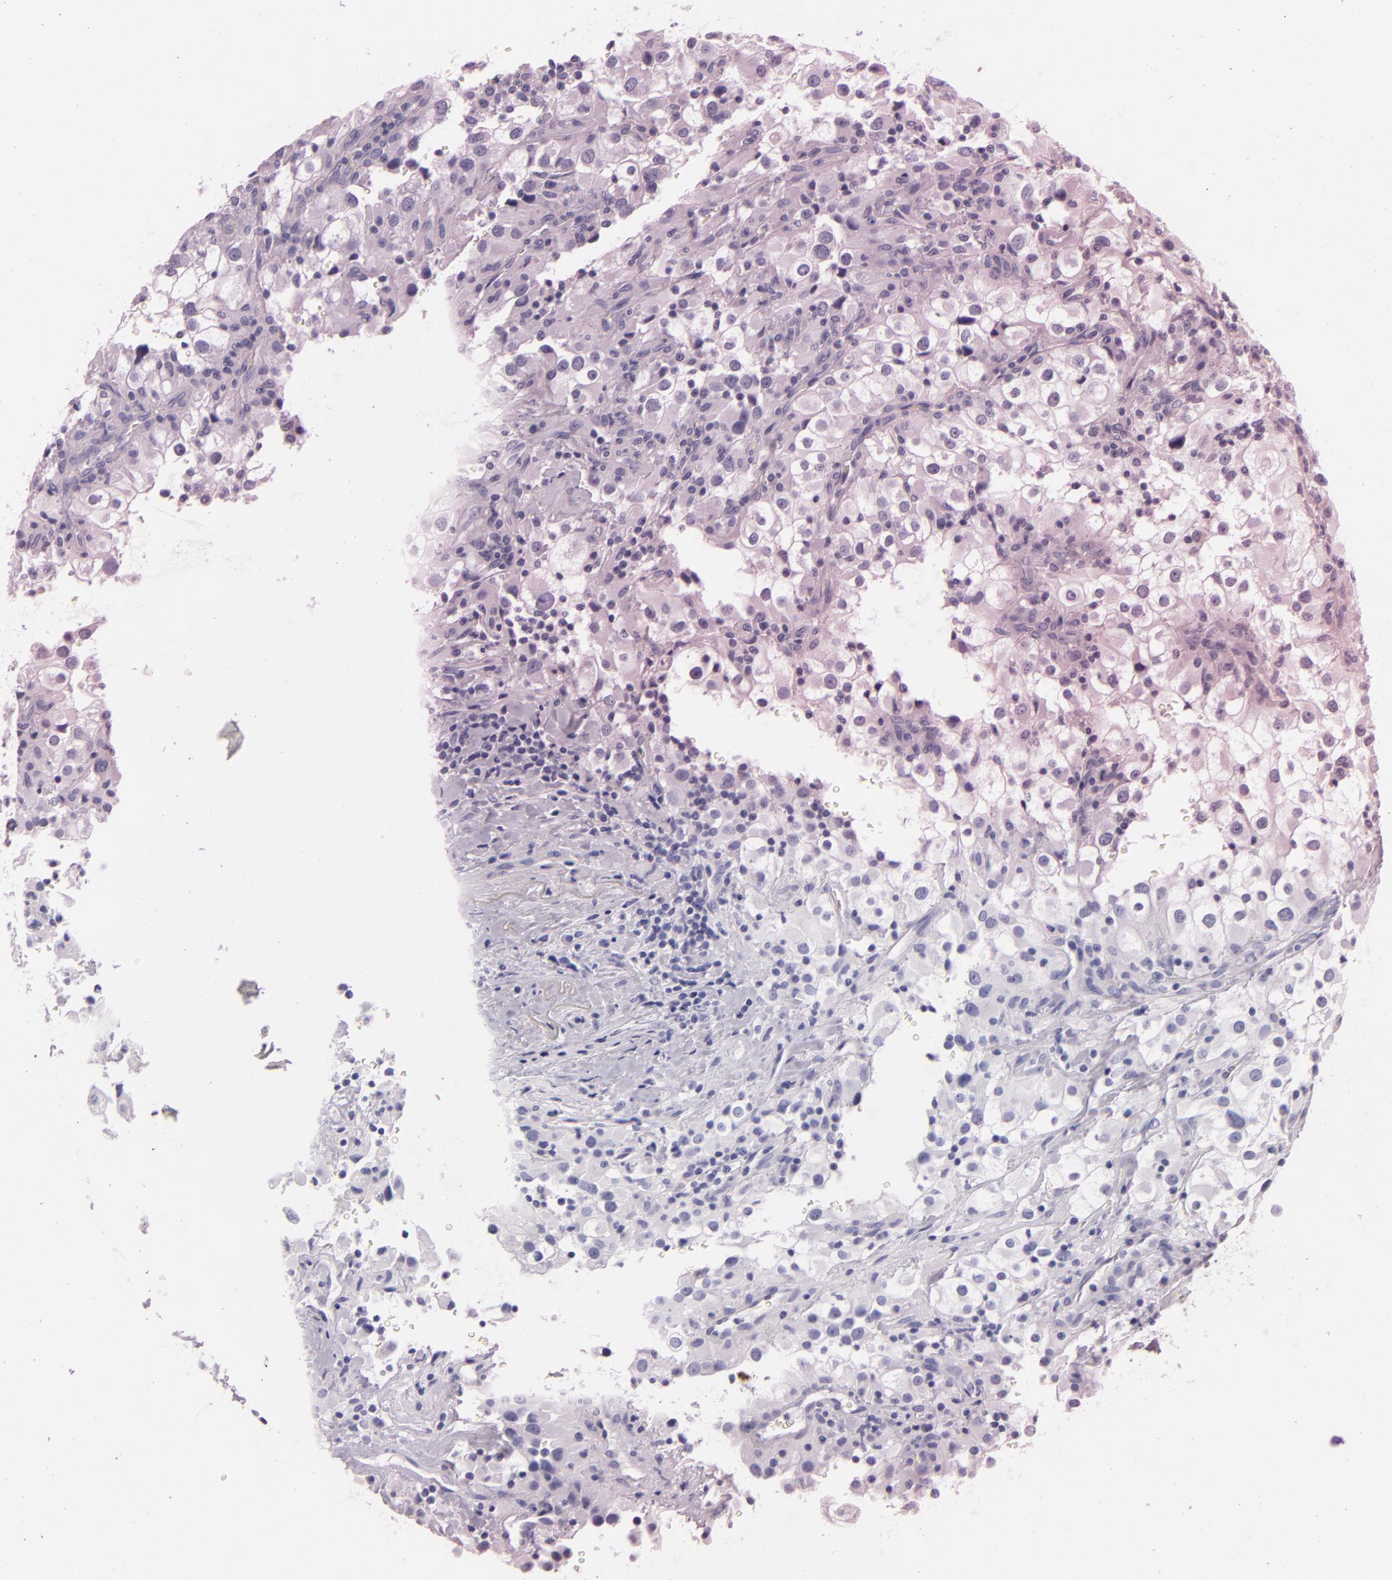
{"staining": {"intensity": "negative", "quantity": "none", "location": "none"}, "tissue": "renal cancer", "cell_type": "Tumor cells", "image_type": "cancer", "snomed": [{"axis": "morphology", "description": "Adenocarcinoma, NOS"}, {"axis": "topography", "description": "Kidney"}], "caption": "High magnification brightfield microscopy of renal cancer (adenocarcinoma) stained with DAB (3,3'-diaminobenzidine) (brown) and counterstained with hematoxylin (blue): tumor cells show no significant positivity.", "gene": "INA", "patient": {"sex": "female", "age": 52}}